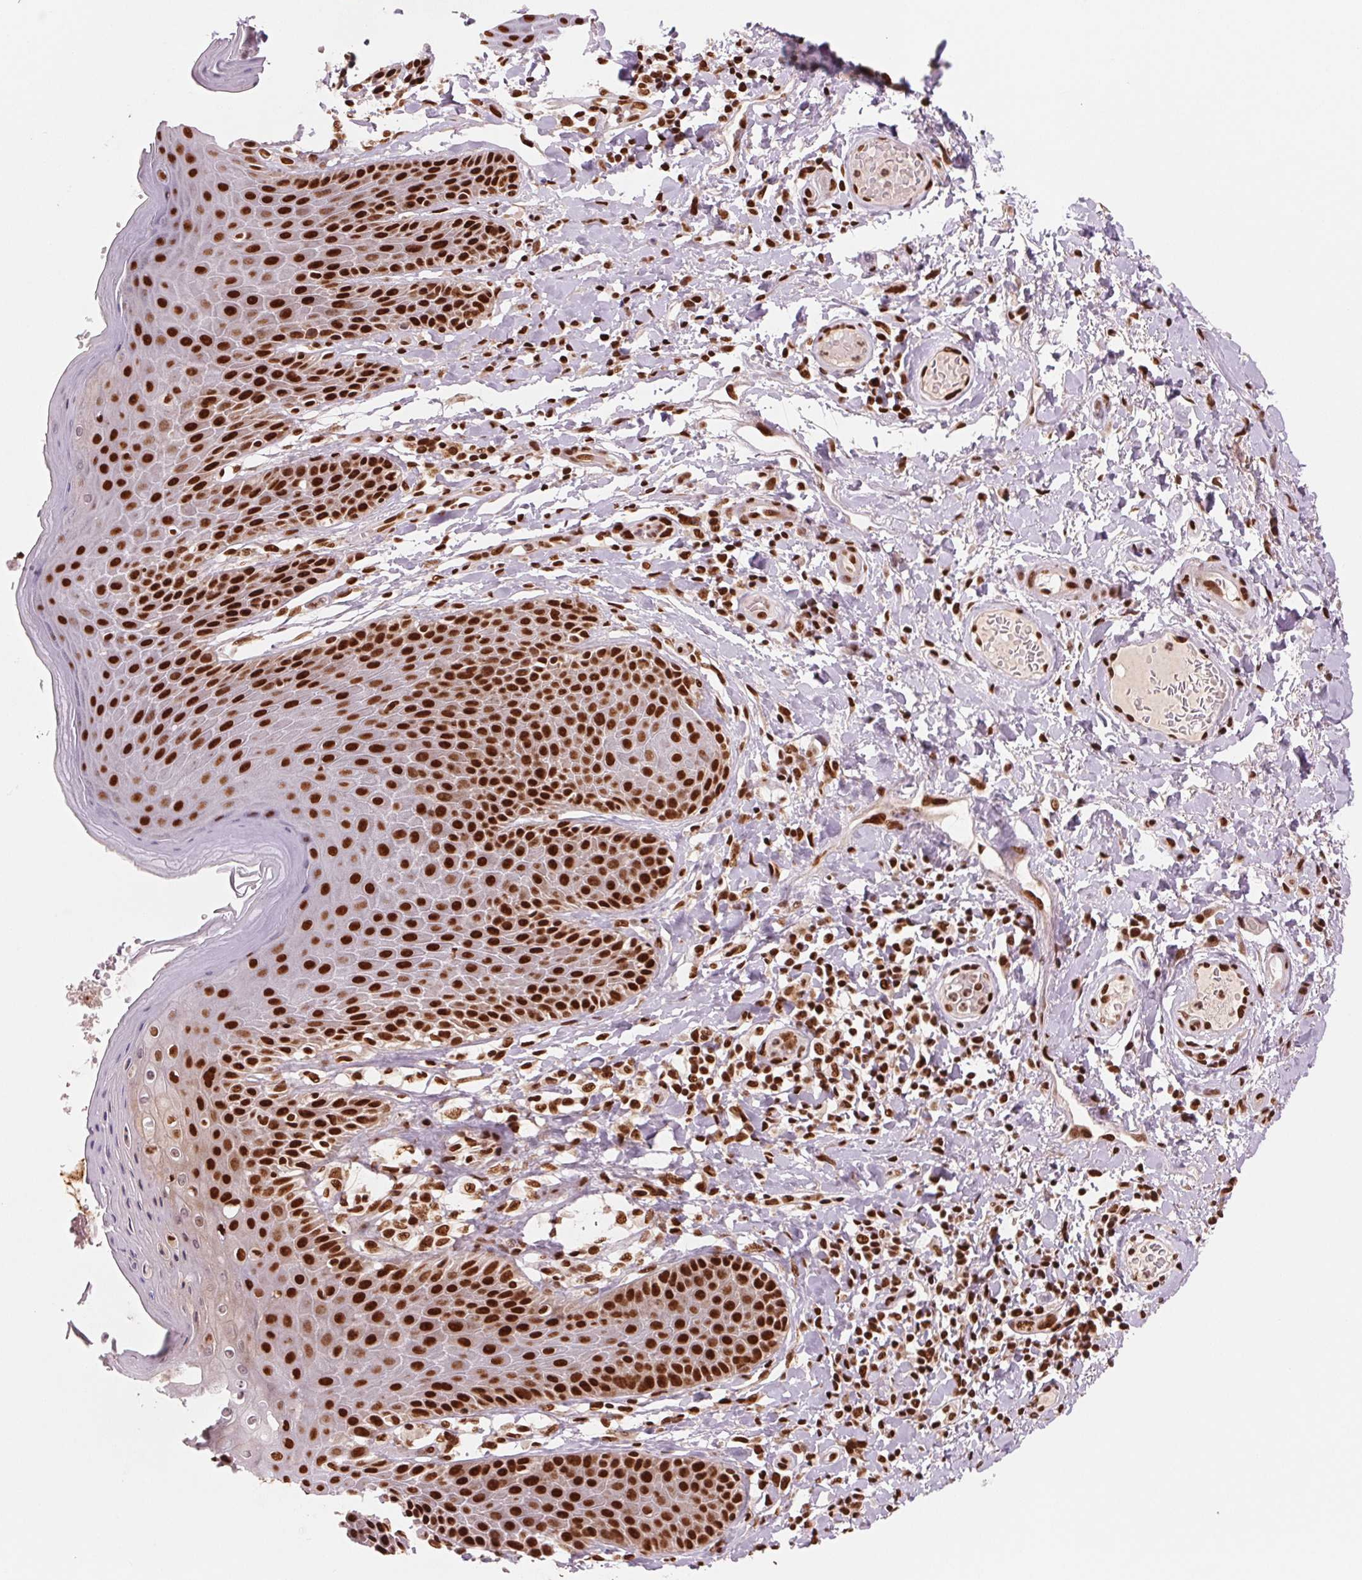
{"staining": {"intensity": "strong", "quantity": ">75%", "location": "nuclear"}, "tissue": "skin", "cell_type": "Epidermal cells", "image_type": "normal", "snomed": [{"axis": "morphology", "description": "Normal tissue, NOS"}, {"axis": "topography", "description": "Anal"}, {"axis": "topography", "description": "Peripheral nerve tissue"}], "caption": "Strong nuclear expression is seen in approximately >75% of epidermal cells in unremarkable skin.", "gene": "TTLL9", "patient": {"sex": "male", "age": 51}}